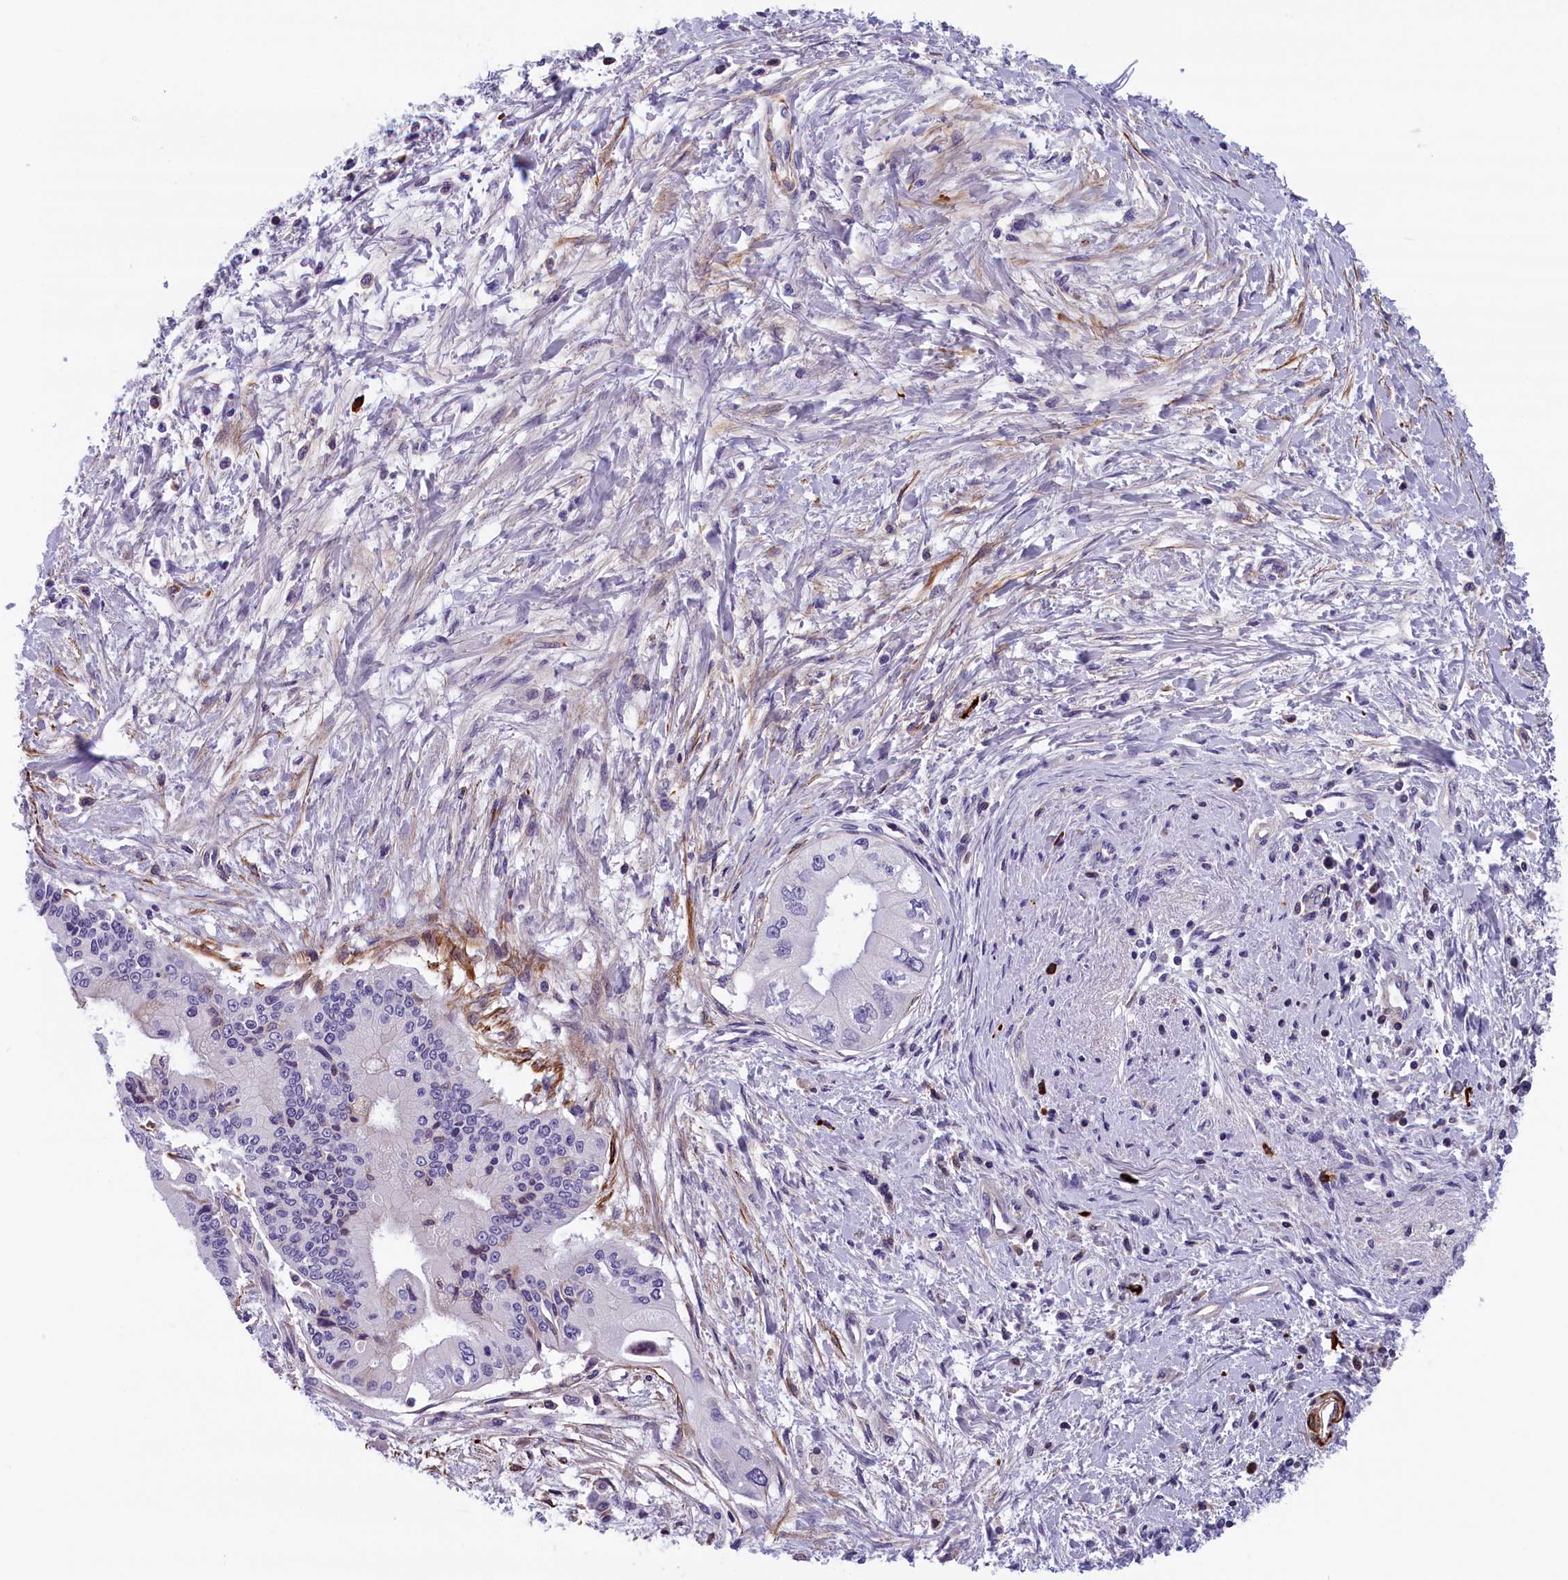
{"staining": {"intensity": "negative", "quantity": "none", "location": "none"}, "tissue": "pancreatic cancer", "cell_type": "Tumor cells", "image_type": "cancer", "snomed": [{"axis": "morphology", "description": "Adenocarcinoma, NOS"}, {"axis": "topography", "description": "Pancreas"}], "caption": "This is an IHC image of human pancreatic adenocarcinoma. There is no expression in tumor cells.", "gene": "BCL2L13", "patient": {"sex": "male", "age": 46}}